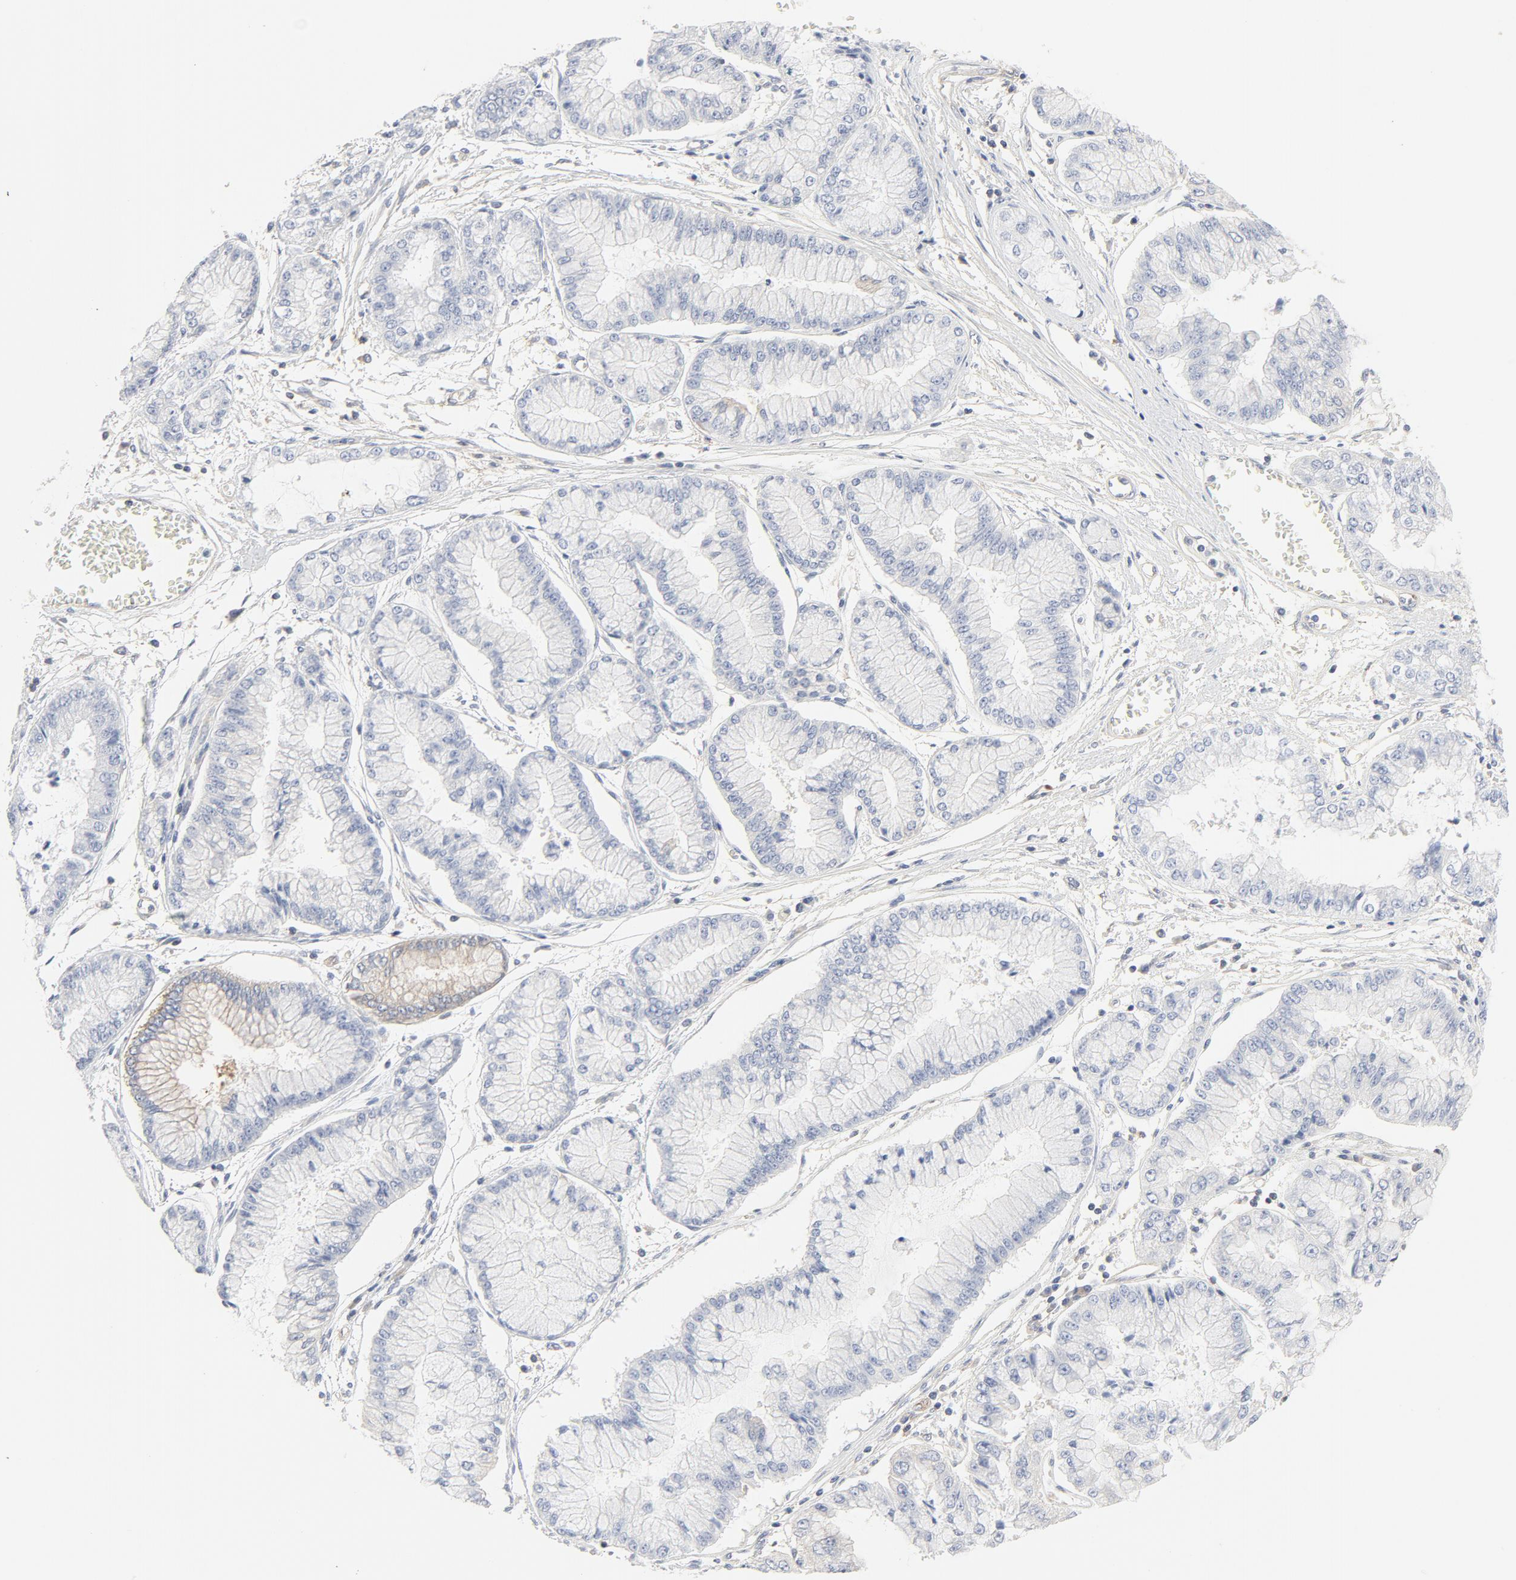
{"staining": {"intensity": "negative", "quantity": "none", "location": "none"}, "tissue": "liver cancer", "cell_type": "Tumor cells", "image_type": "cancer", "snomed": [{"axis": "morphology", "description": "Cholangiocarcinoma"}, {"axis": "topography", "description": "Liver"}], "caption": "Immunohistochemistry (IHC) micrograph of human cholangiocarcinoma (liver) stained for a protein (brown), which shows no expression in tumor cells.", "gene": "RABEP1", "patient": {"sex": "female", "age": 79}}